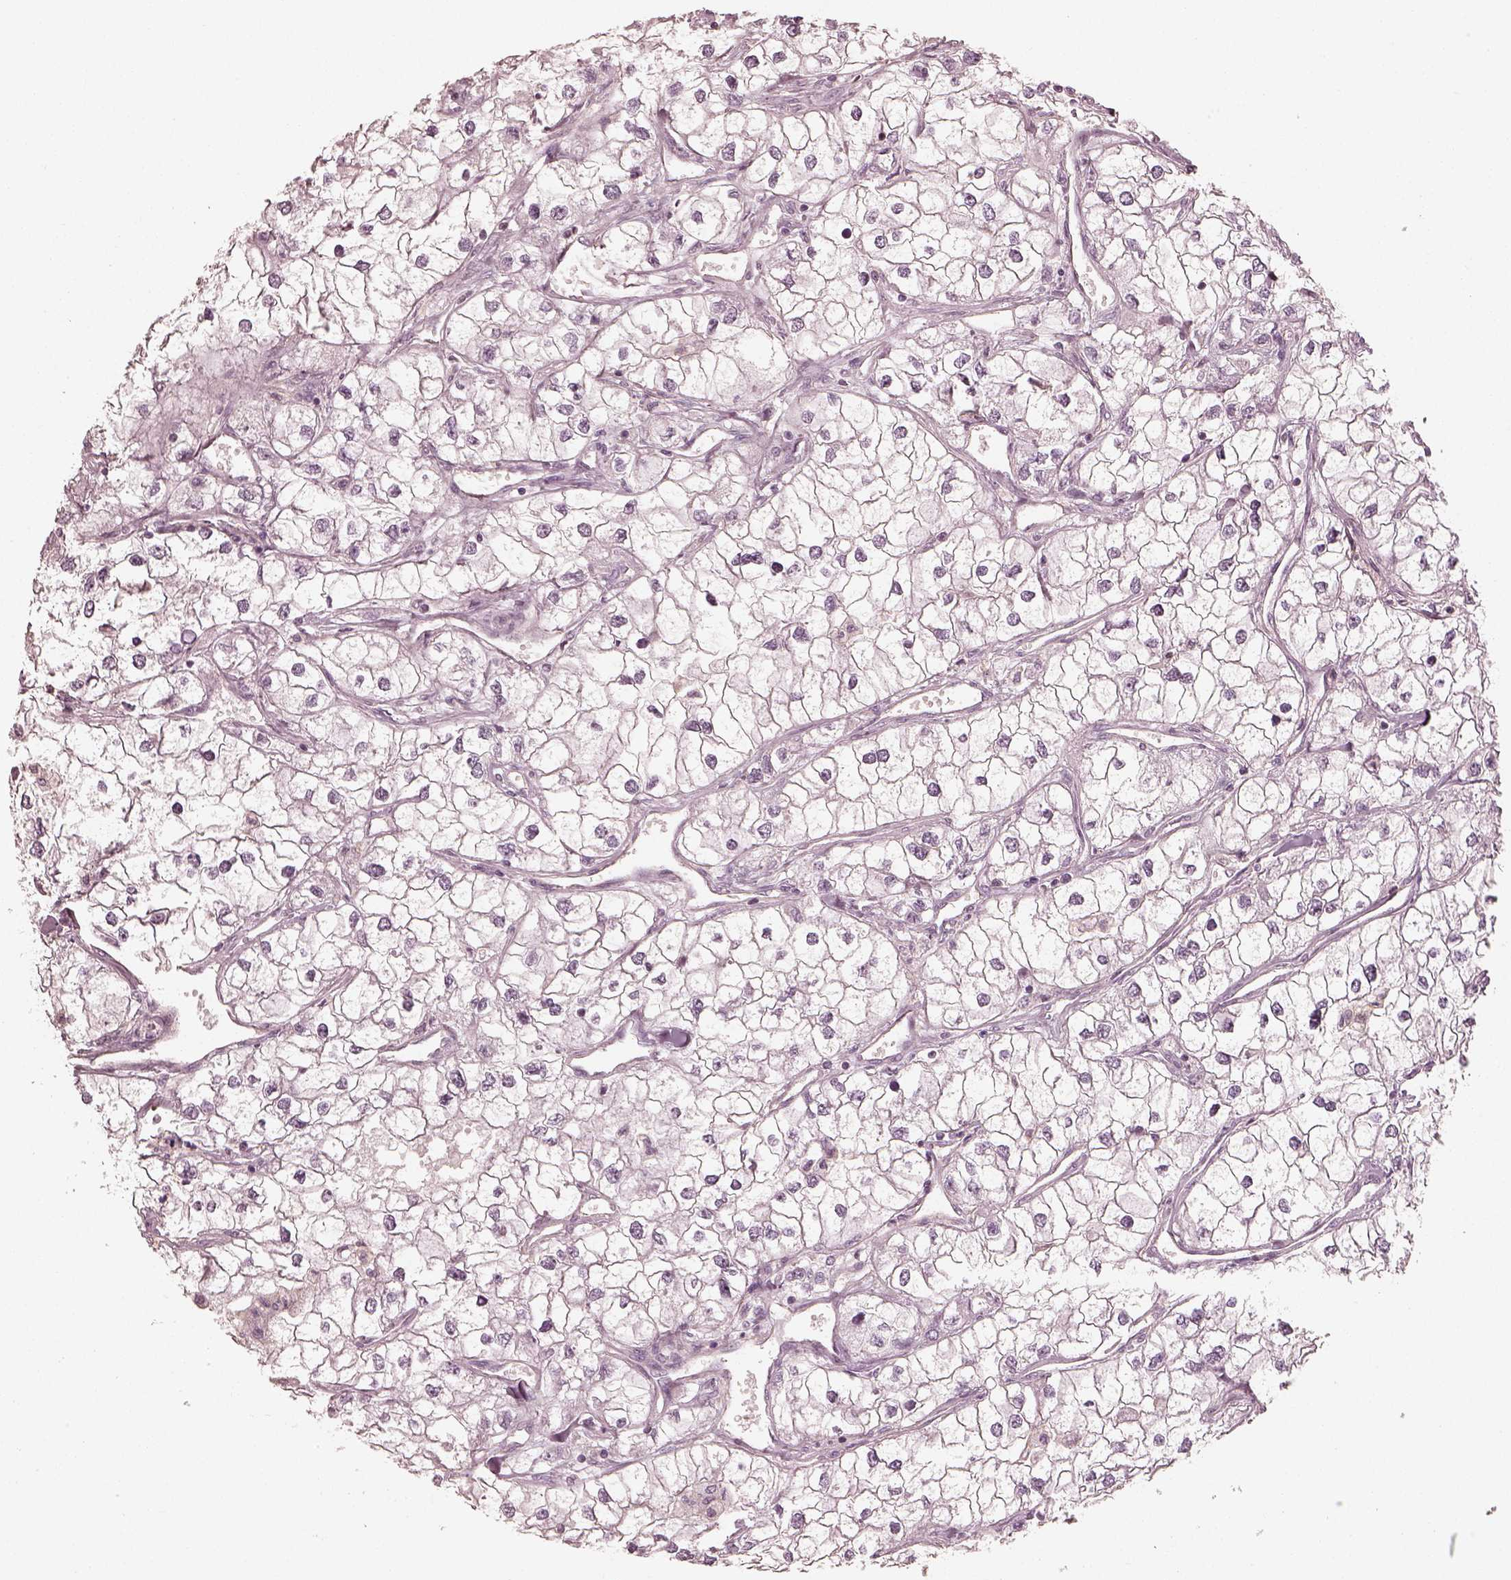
{"staining": {"intensity": "negative", "quantity": "none", "location": "none"}, "tissue": "renal cancer", "cell_type": "Tumor cells", "image_type": "cancer", "snomed": [{"axis": "morphology", "description": "Adenocarcinoma, NOS"}, {"axis": "topography", "description": "Kidney"}], "caption": "The immunohistochemistry (IHC) histopathology image has no significant staining in tumor cells of adenocarcinoma (renal) tissue.", "gene": "PRLHR", "patient": {"sex": "male", "age": 59}}